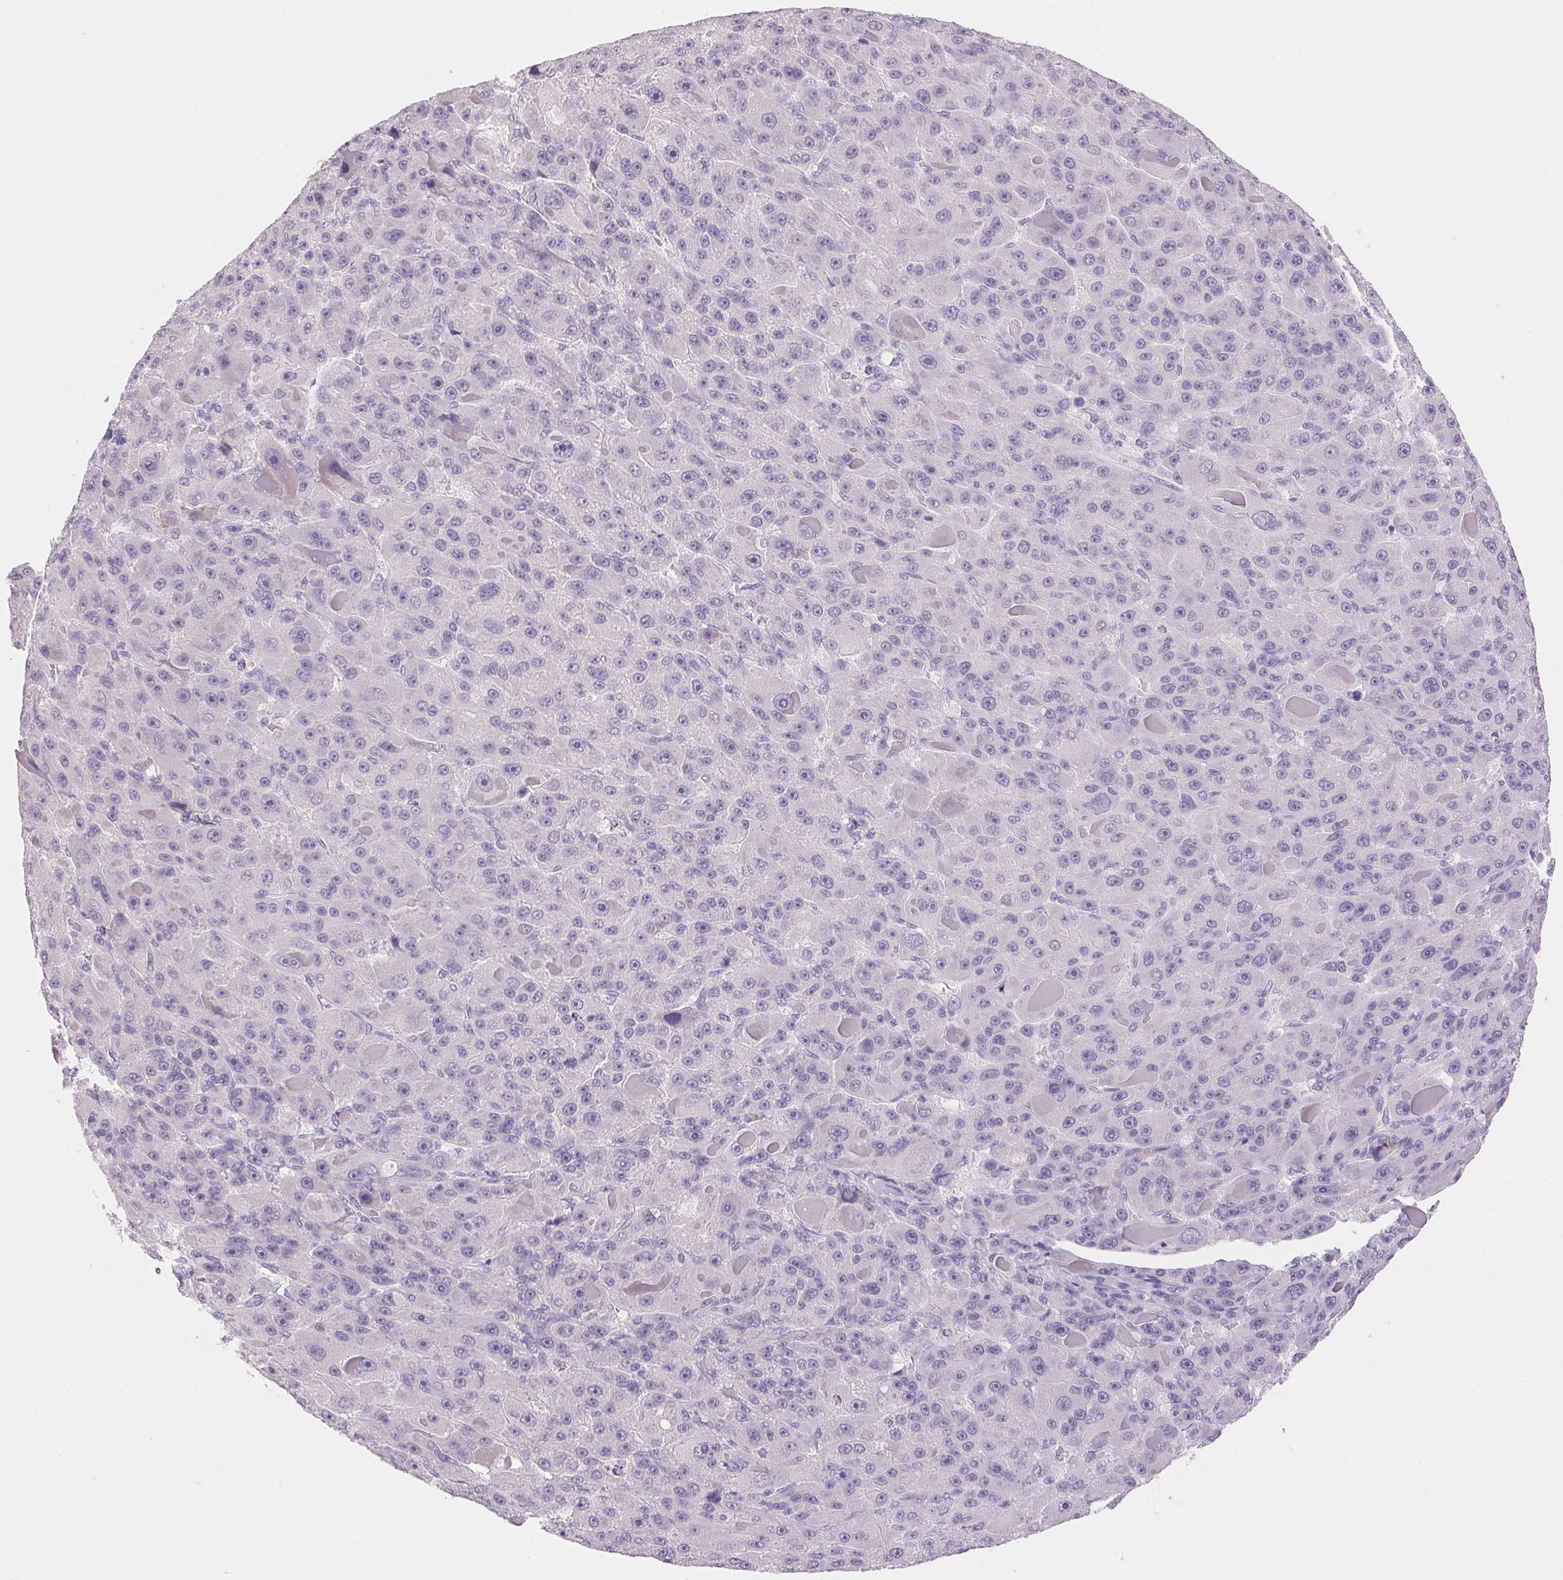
{"staining": {"intensity": "negative", "quantity": "none", "location": "none"}, "tissue": "liver cancer", "cell_type": "Tumor cells", "image_type": "cancer", "snomed": [{"axis": "morphology", "description": "Carcinoma, Hepatocellular, NOS"}, {"axis": "topography", "description": "Liver"}], "caption": "A histopathology image of liver cancer (hepatocellular carcinoma) stained for a protein reveals no brown staining in tumor cells.", "gene": "BPIFB2", "patient": {"sex": "male", "age": 76}}